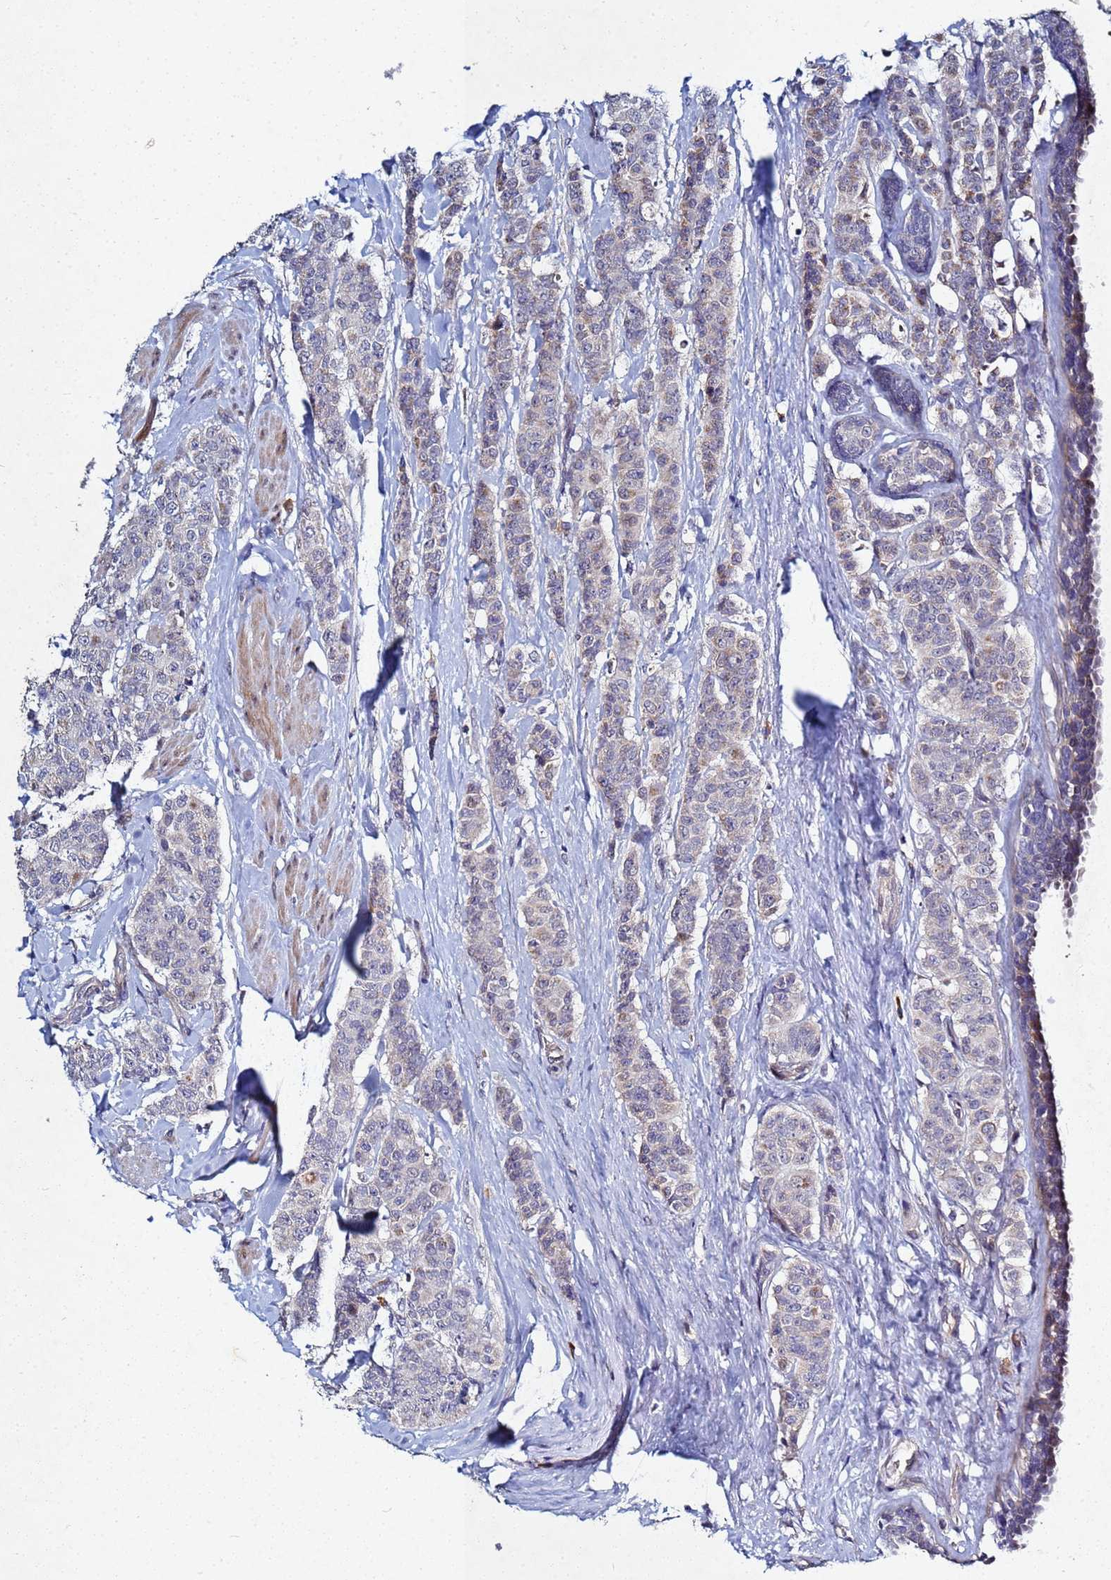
{"staining": {"intensity": "weak", "quantity": "<25%", "location": "cytoplasmic/membranous"}, "tissue": "breast cancer", "cell_type": "Tumor cells", "image_type": "cancer", "snomed": [{"axis": "morphology", "description": "Duct carcinoma"}, {"axis": "topography", "description": "Breast"}], "caption": "Breast cancer was stained to show a protein in brown. There is no significant staining in tumor cells. Nuclei are stained in blue.", "gene": "TNPO2", "patient": {"sex": "female", "age": 40}}